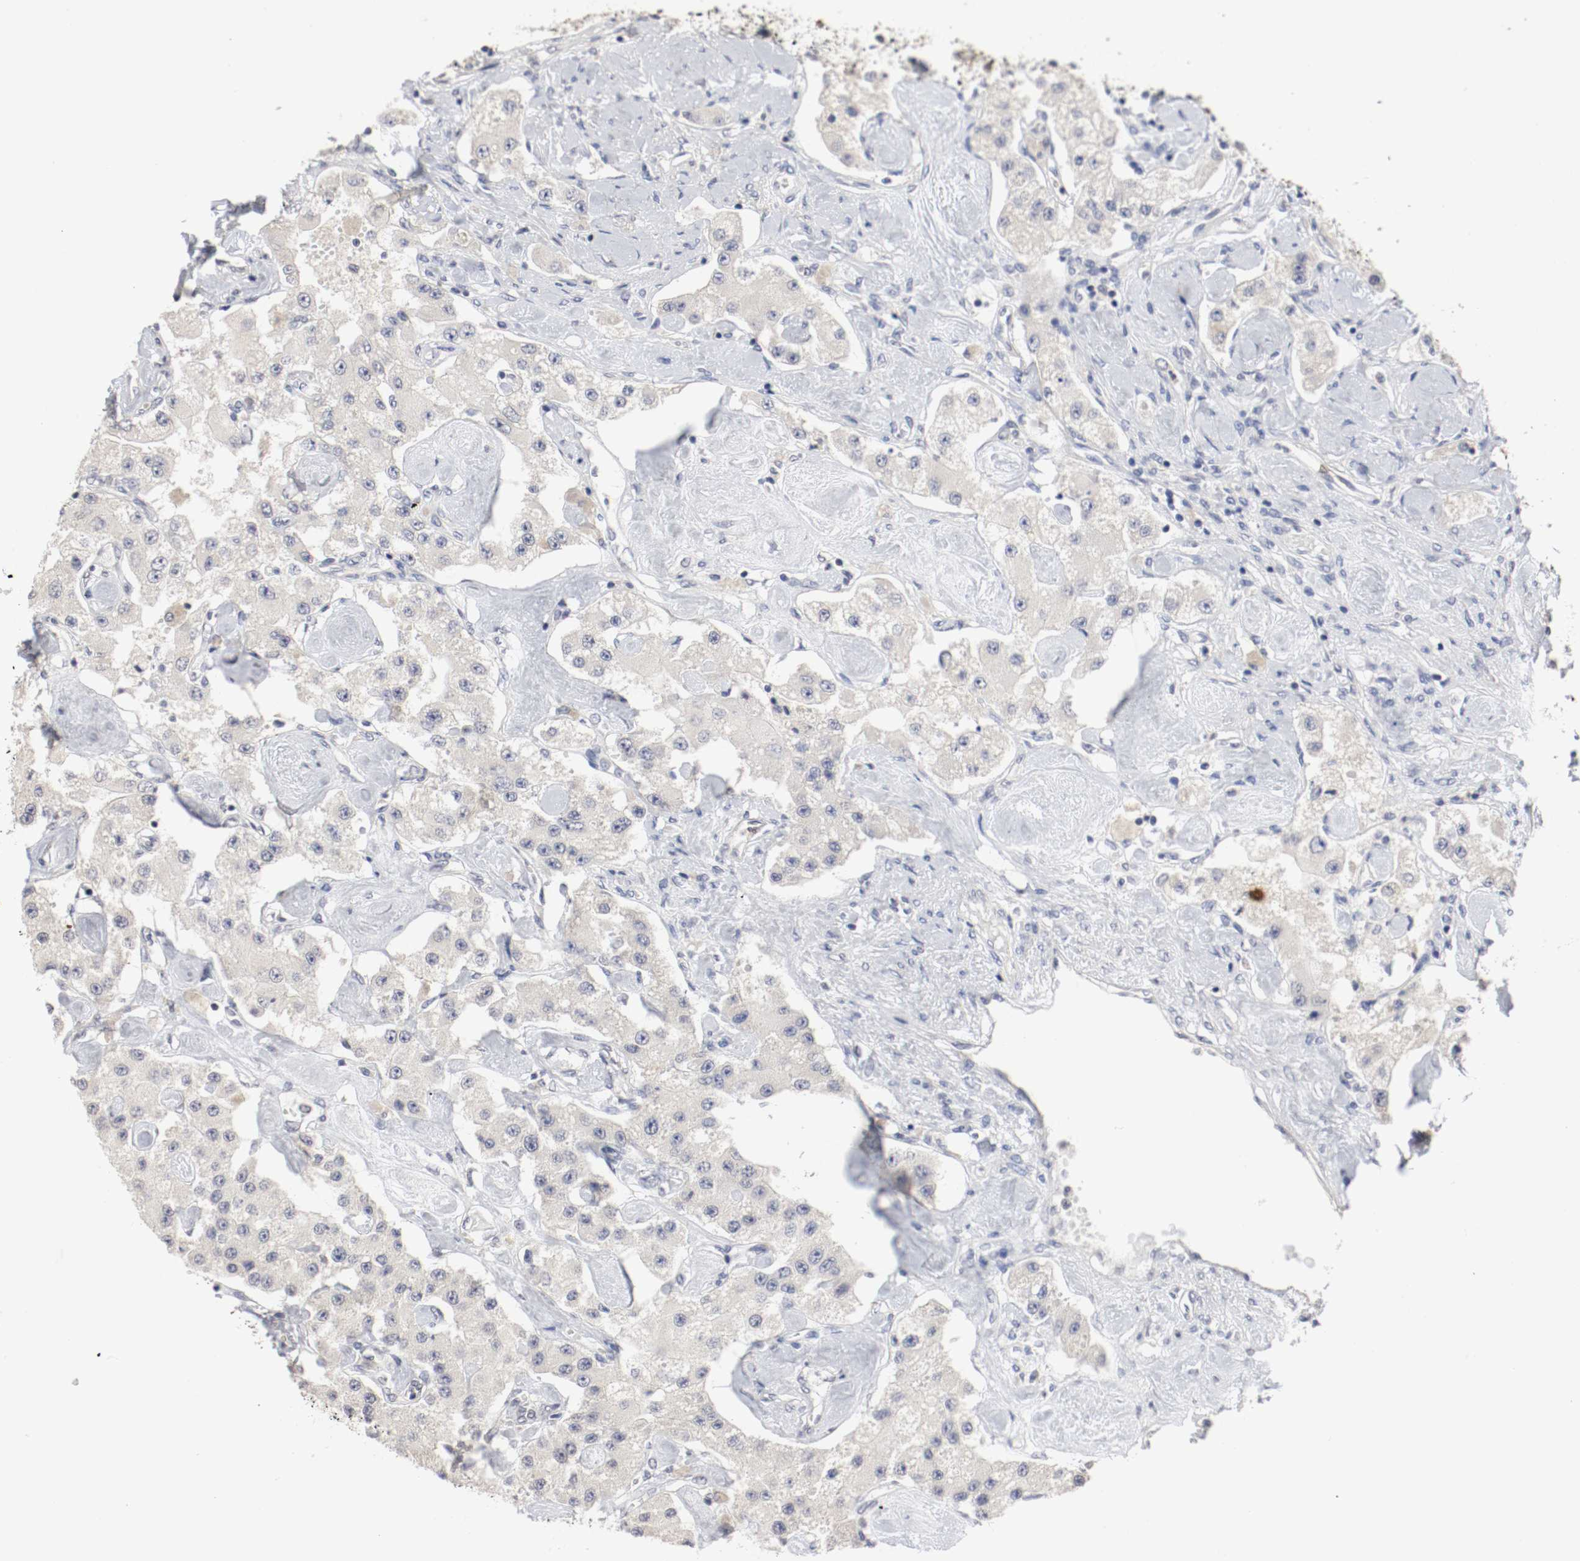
{"staining": {"intensity": "negative", "quantity": "none", "location": "none"}, "tissue": "carcinoid", "cell_type": "Tumor cells", "image_type": "cancer", "snomed": [{"axis": "morphology", "description": "Carcinoid, malignant, NOS"}, {"axis": "topography", "description": "Pancreas"}], "caption": "The IHC micrograph has no significant expression in tumor cells of malignant carcinoid tissue. (Brightfield microscopy of DAB (3,3'-diaminobenzidine) IHC at high magnification).", "gene": "CEBPE", "patient": {"sex": "male", "age": 41}}